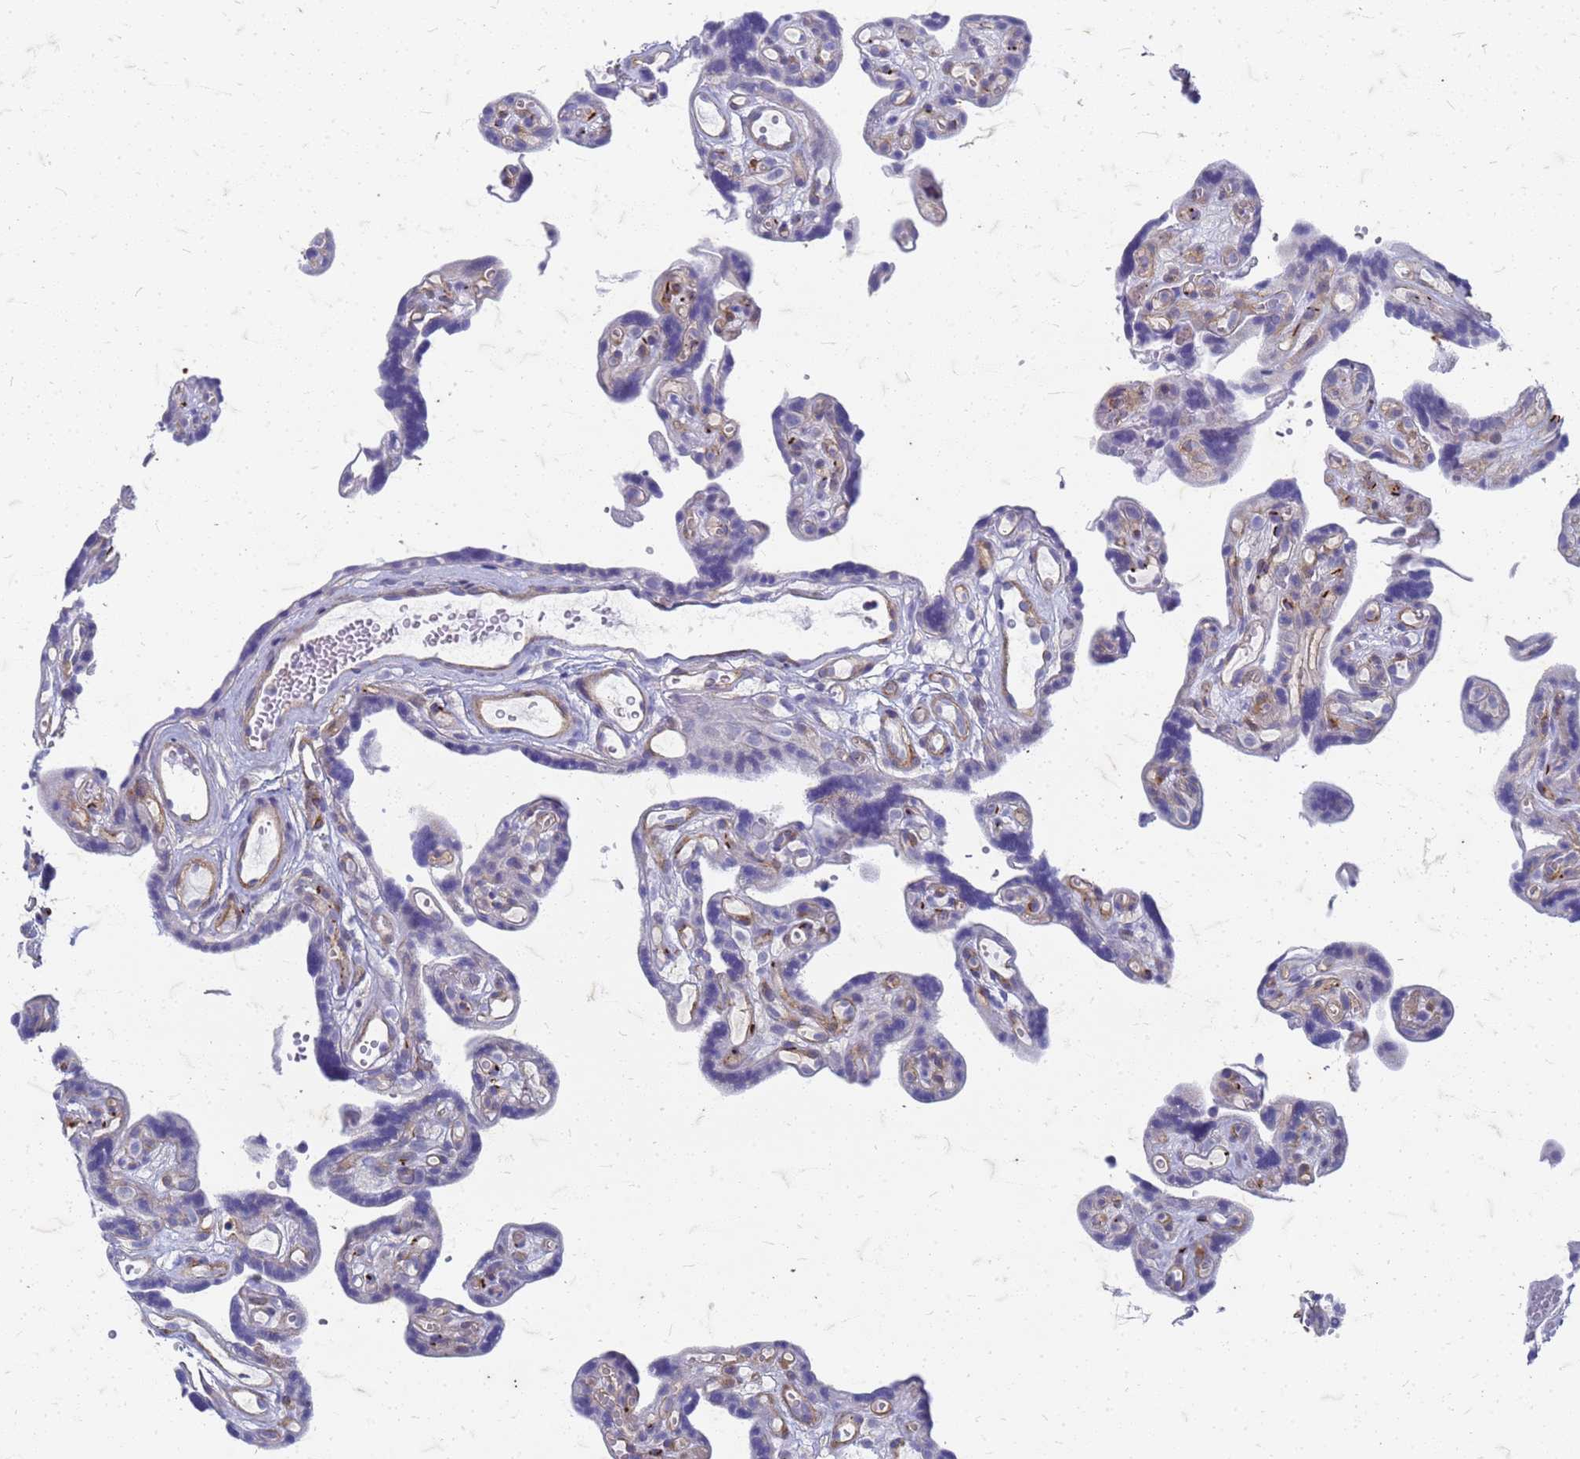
{"staining": {"intensity": "moderate", "quantity": "25%-75%", "location": "cytoplasmic/membranous"}, "tissue": "placenta", "cell_type": "Decidual cells", "image_type": "normal", "snomed": [{"axis": "morphology", "description": "Normal tissue, NOS"}, {"axis": "topography", "description": "Placenta"}], "caption": "Immunohistochemistry (IHC) micrograph of normal placenta stained for a protein (brown), which exhibits medium levels of moderate cytoplasmic/membranous staining in approximately 25%-75% of decidual cells.", "gene": "TRIM64B", "patient": {"sex": "female", "age": 30}}